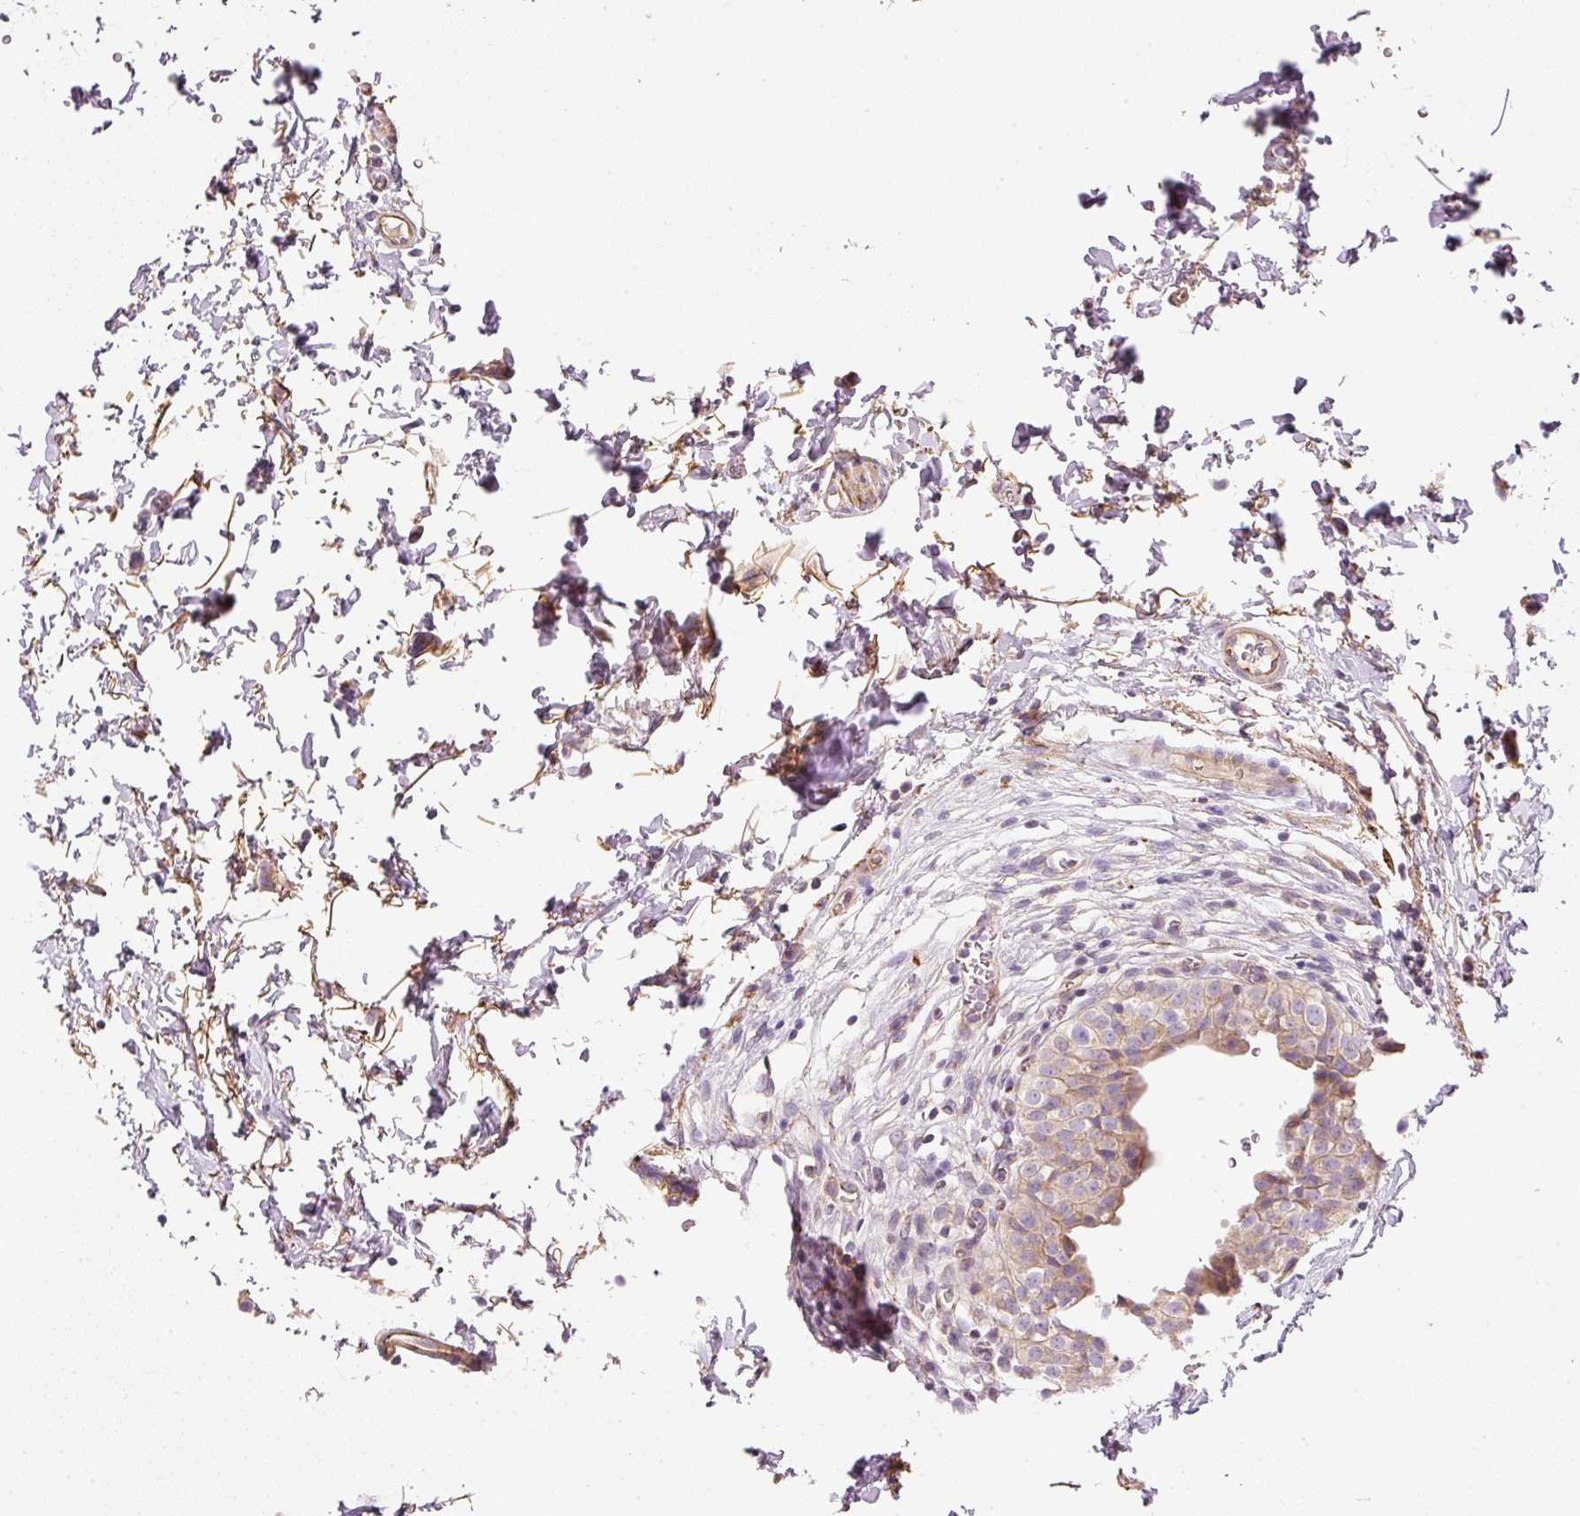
{"staining": {"intensity": "weak", "quantity": "25%-75%", "location": "cytoplasmic/membranous"}, "tissue": "urinary bladder", "cell_type": "Urothelial cells", "image_type": "normal", "snomed": [{"axis": "morphology", "description": "Normal tissue, NOS"}, {"axis": "topography", "description": "Urinary bladder"}, {"axis": "topography", "description": "Peripheral nerve tissue"}], "caption": "The image exhibits staining of benign urinary bladder, revealing weak cytoplasmic/membranous protein expression (brown color) within urothelial cells. The protein of interest is stained brown, and the nuclei are stained in blue (DAB (3,3'-diaminobenzidine) IHC with brightfield microscopy, high magnification).", "gene": "RNF167", "patient": {"sex": "male", "age": 55}}